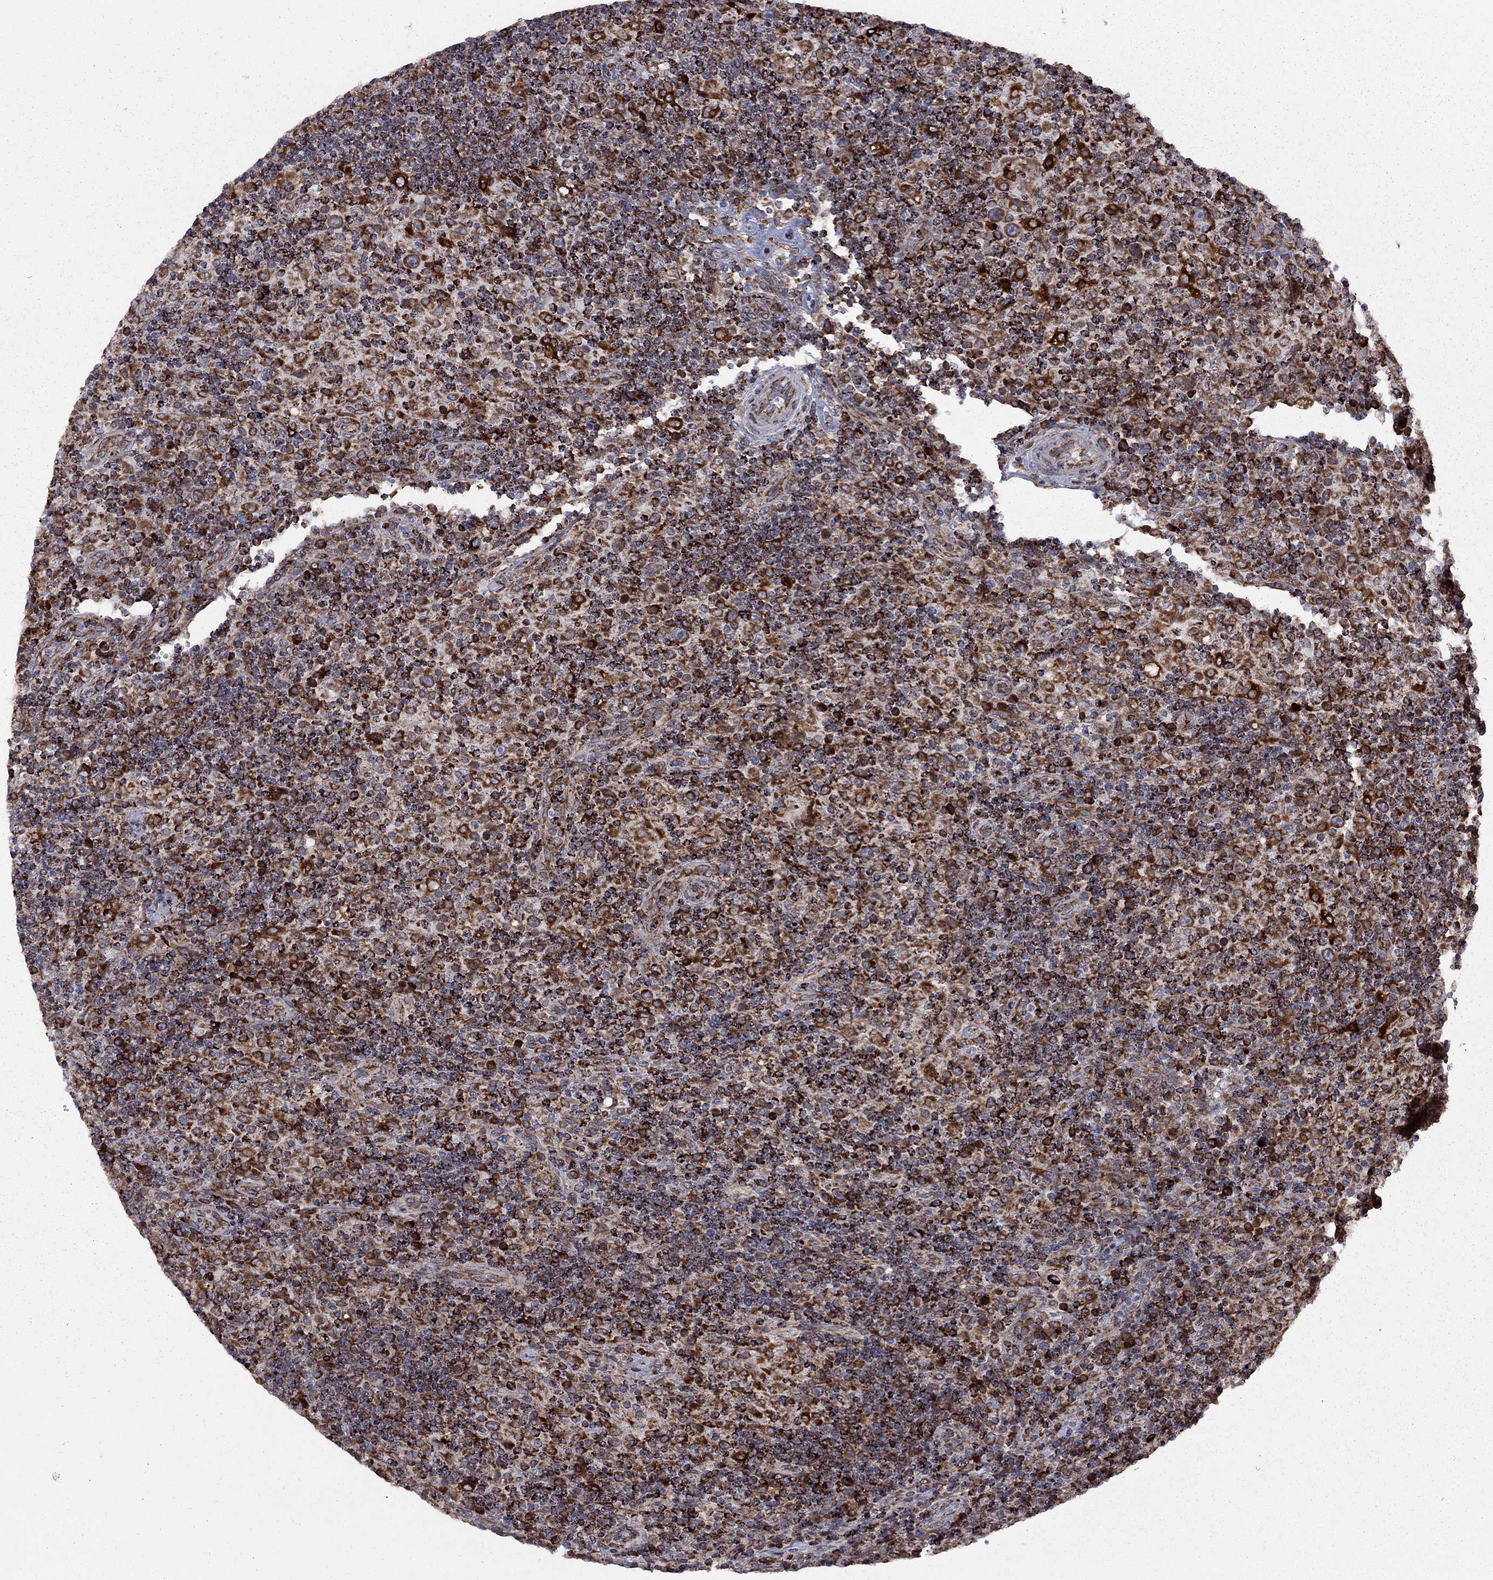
{"staining": {"intensity": "strong", "quantity": "25%-75%", "location": "cytoplasmic/membranous"}, "tissue": "lymphoma", "cell_type": "Tumor cells", "image_type": "cancer", "snomed": [{"axis": "morphology", "description": "Hodgkin's disease, NOS"}, {"axis": "topography", "description": "Lymph node"}], "caption": "Protein staining demonstrates strong cytoplasmic/membranous staining in about 25%-75% of tumor cells in Hodgkin's disease.", "gene": "CLPTM1", "patient": {"sex": "male", "age": 70}}